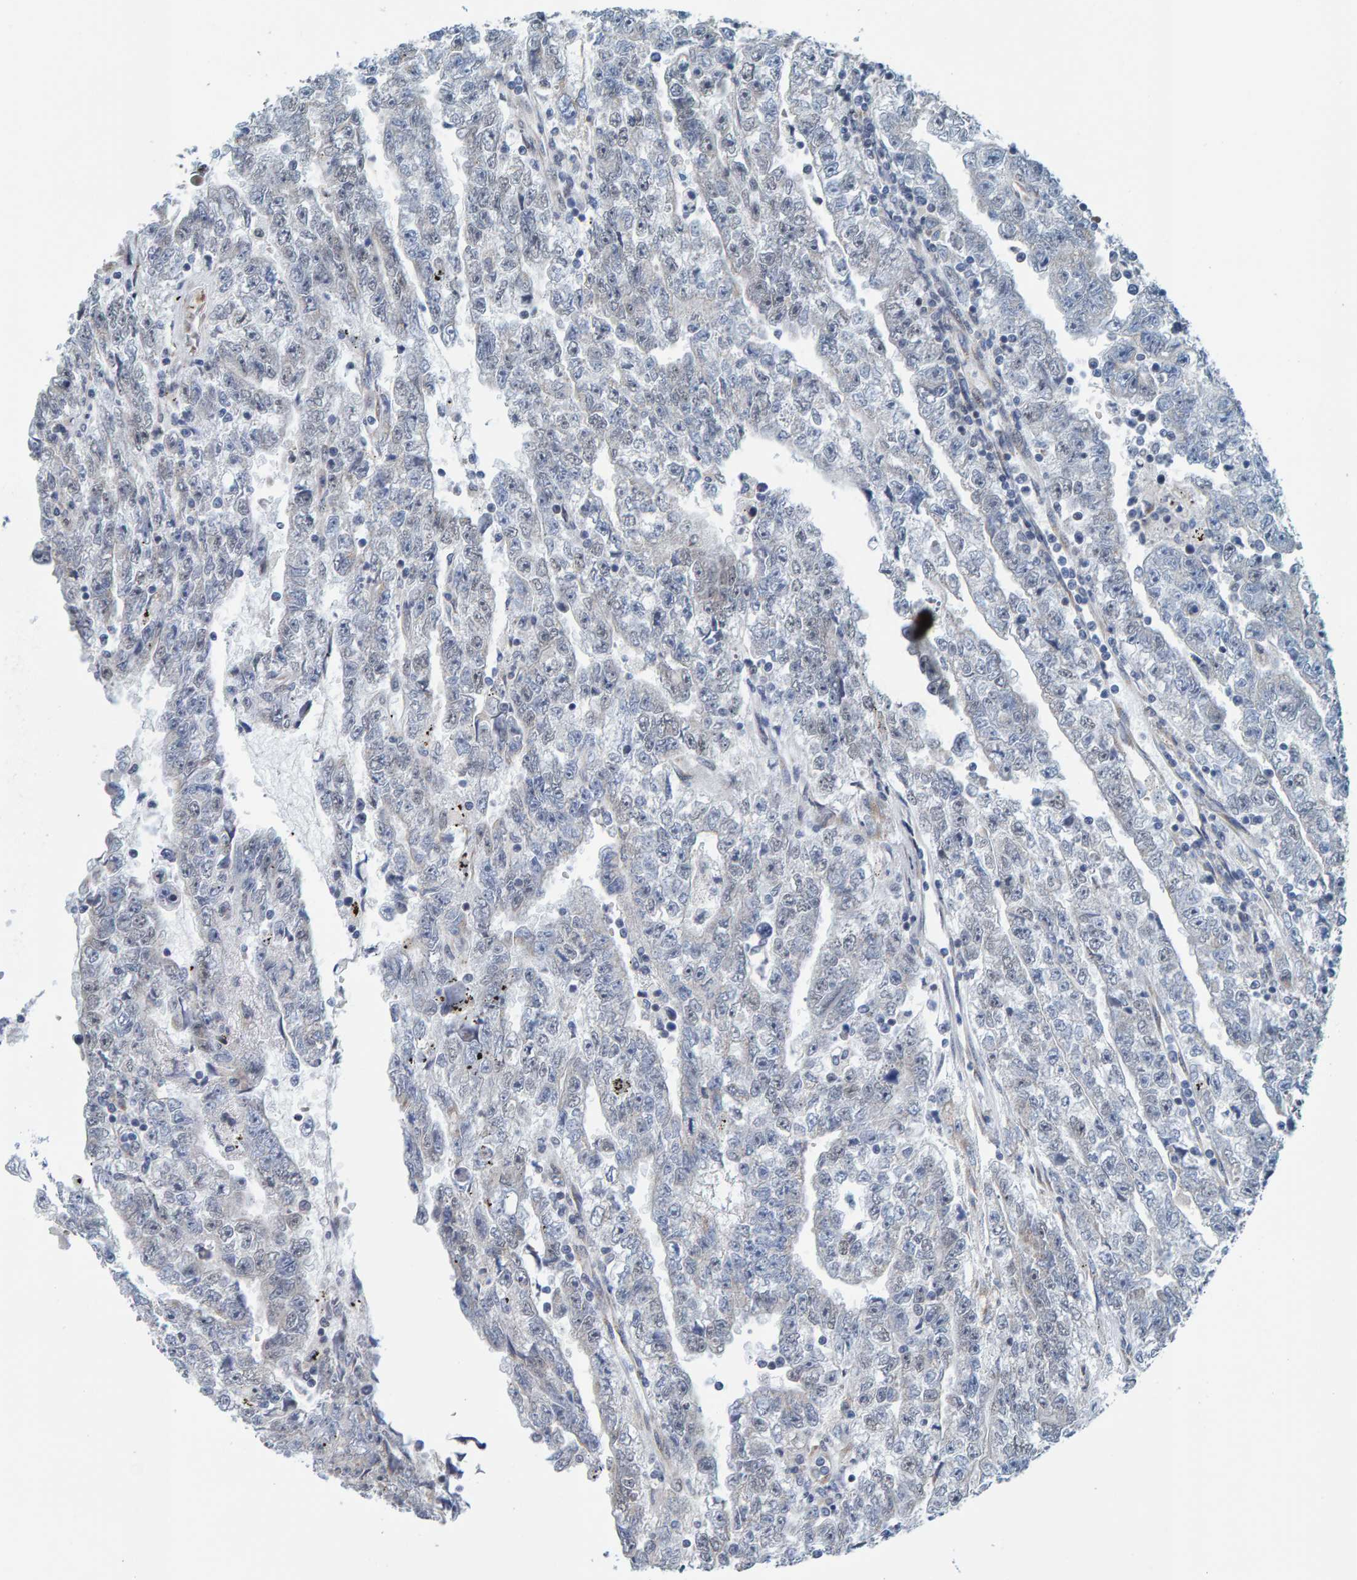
{"staining": {"intensity": "negative", "quantity": "none", "location": "none"}, "tissue": "testis cancer", "cell_type": "Tumor cells", "image_type": "cancer", "snomed": [{"axis": "morphology", "description": "Carcinoma, Embryonal, NOS"}, {"axis": "topography", "description": "Testis"}], "caption": "The immunohistochemistry (IHC) micrograph has no significant expression in tumor cells of embryonal carcinoma (testis) tissue. (DAB immunohistochemistry (IHC) with hematoxylin counter stain).", "gene": "SCRN2", "patient": {"sex": "male", "age": 25}}